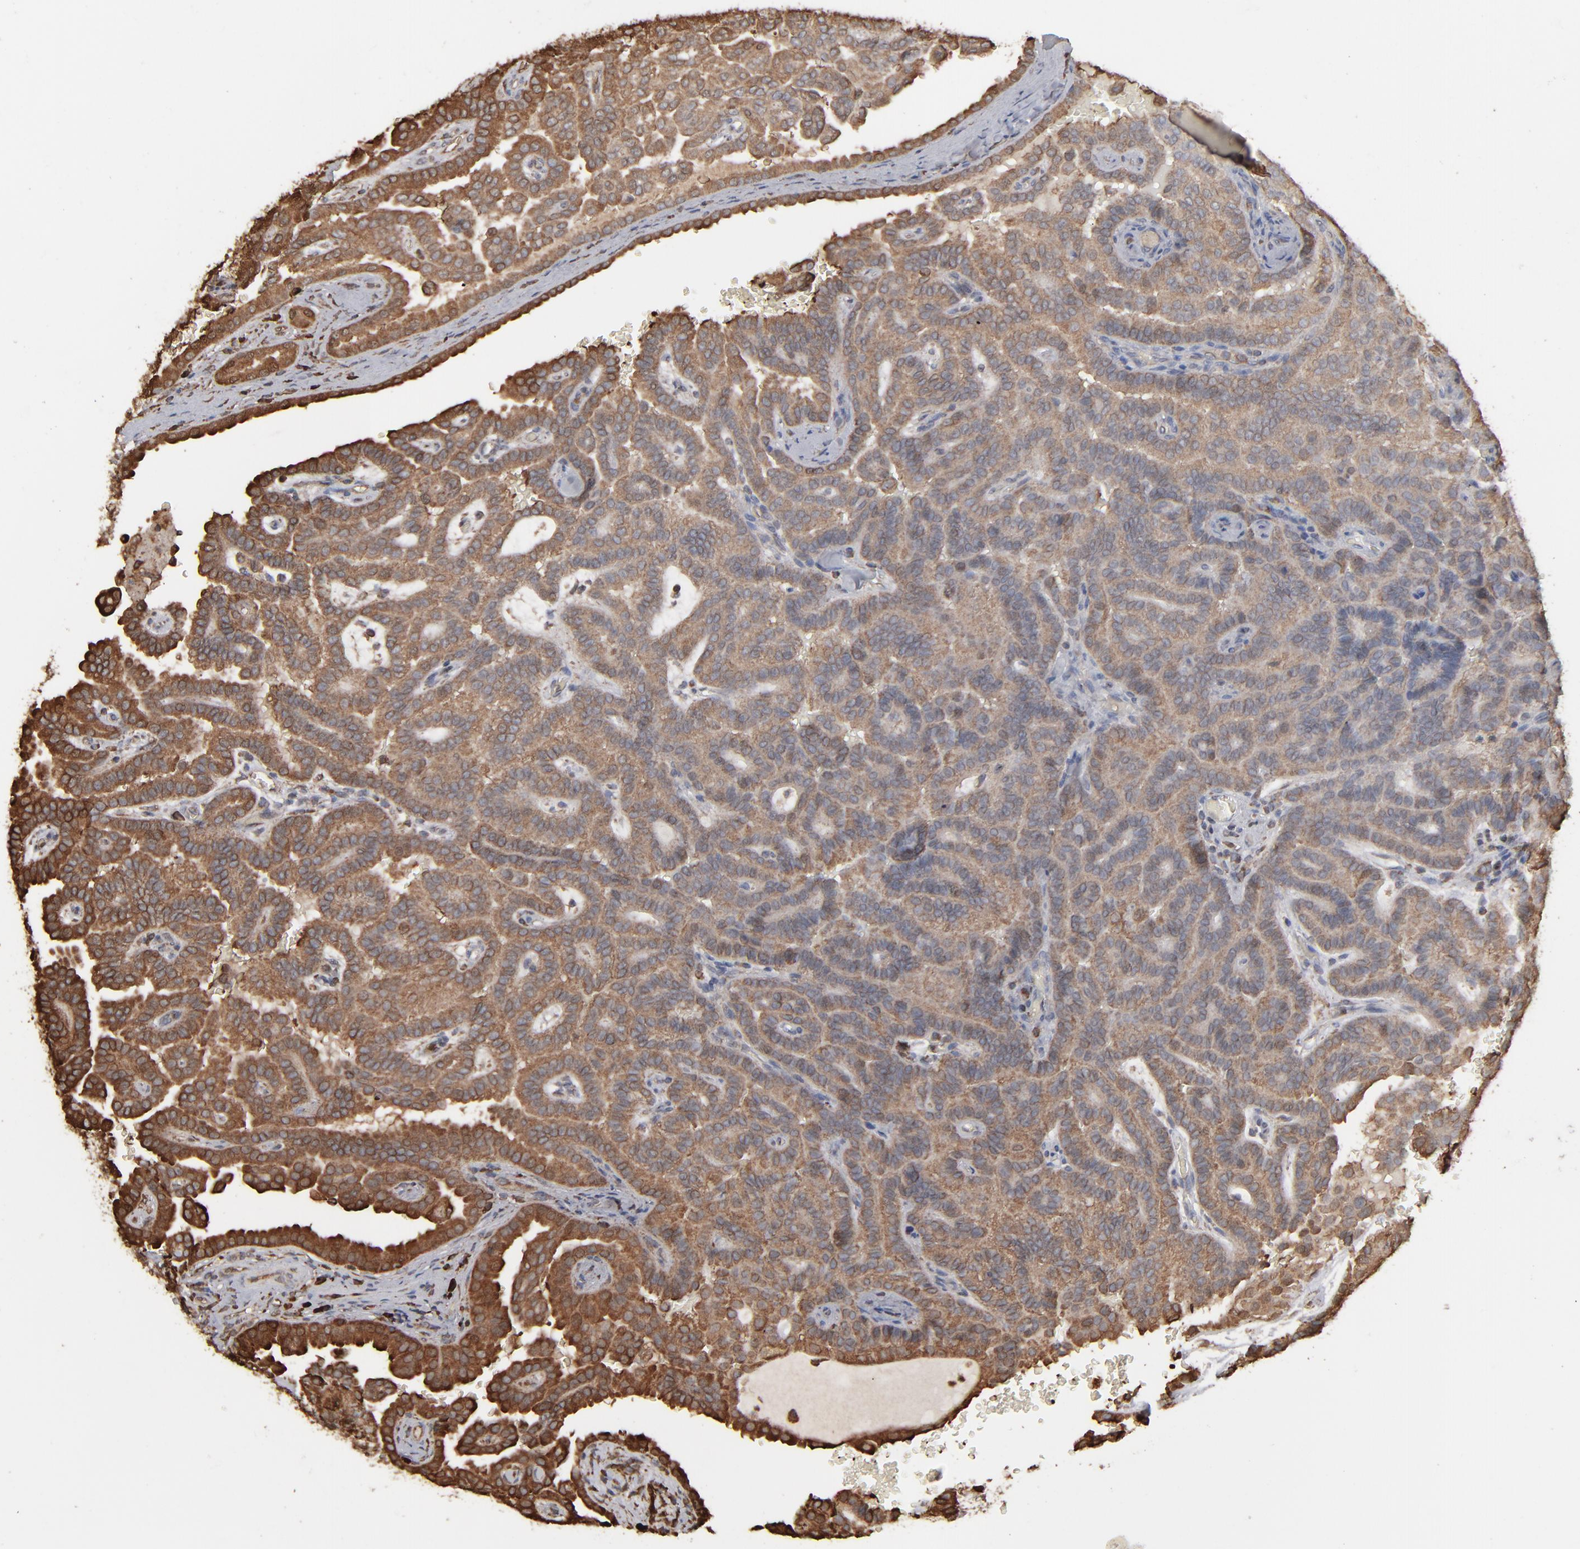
{"staining": {"intensity": "strong", "quantity": ">75%", "location": "cytoplasmic/membranous"}, "tissue": "renal cancer", "cell_type": "Tumor cells", "image_type": "cancer", "snomed": [{"axis": "morphology", "description": "Adenocarcinoma, NOS"}, {"axis": "topography", "description": "Kidney"}], "caption": "Strong cytoplasmic/membranous staining for a protein is appreciated in approximately >75% of tumor cells of renal adenocarcinoma using immunohistochemistry.", "gene": "NME1-NME2", "patient": {"sex": "male", "age": 61}}